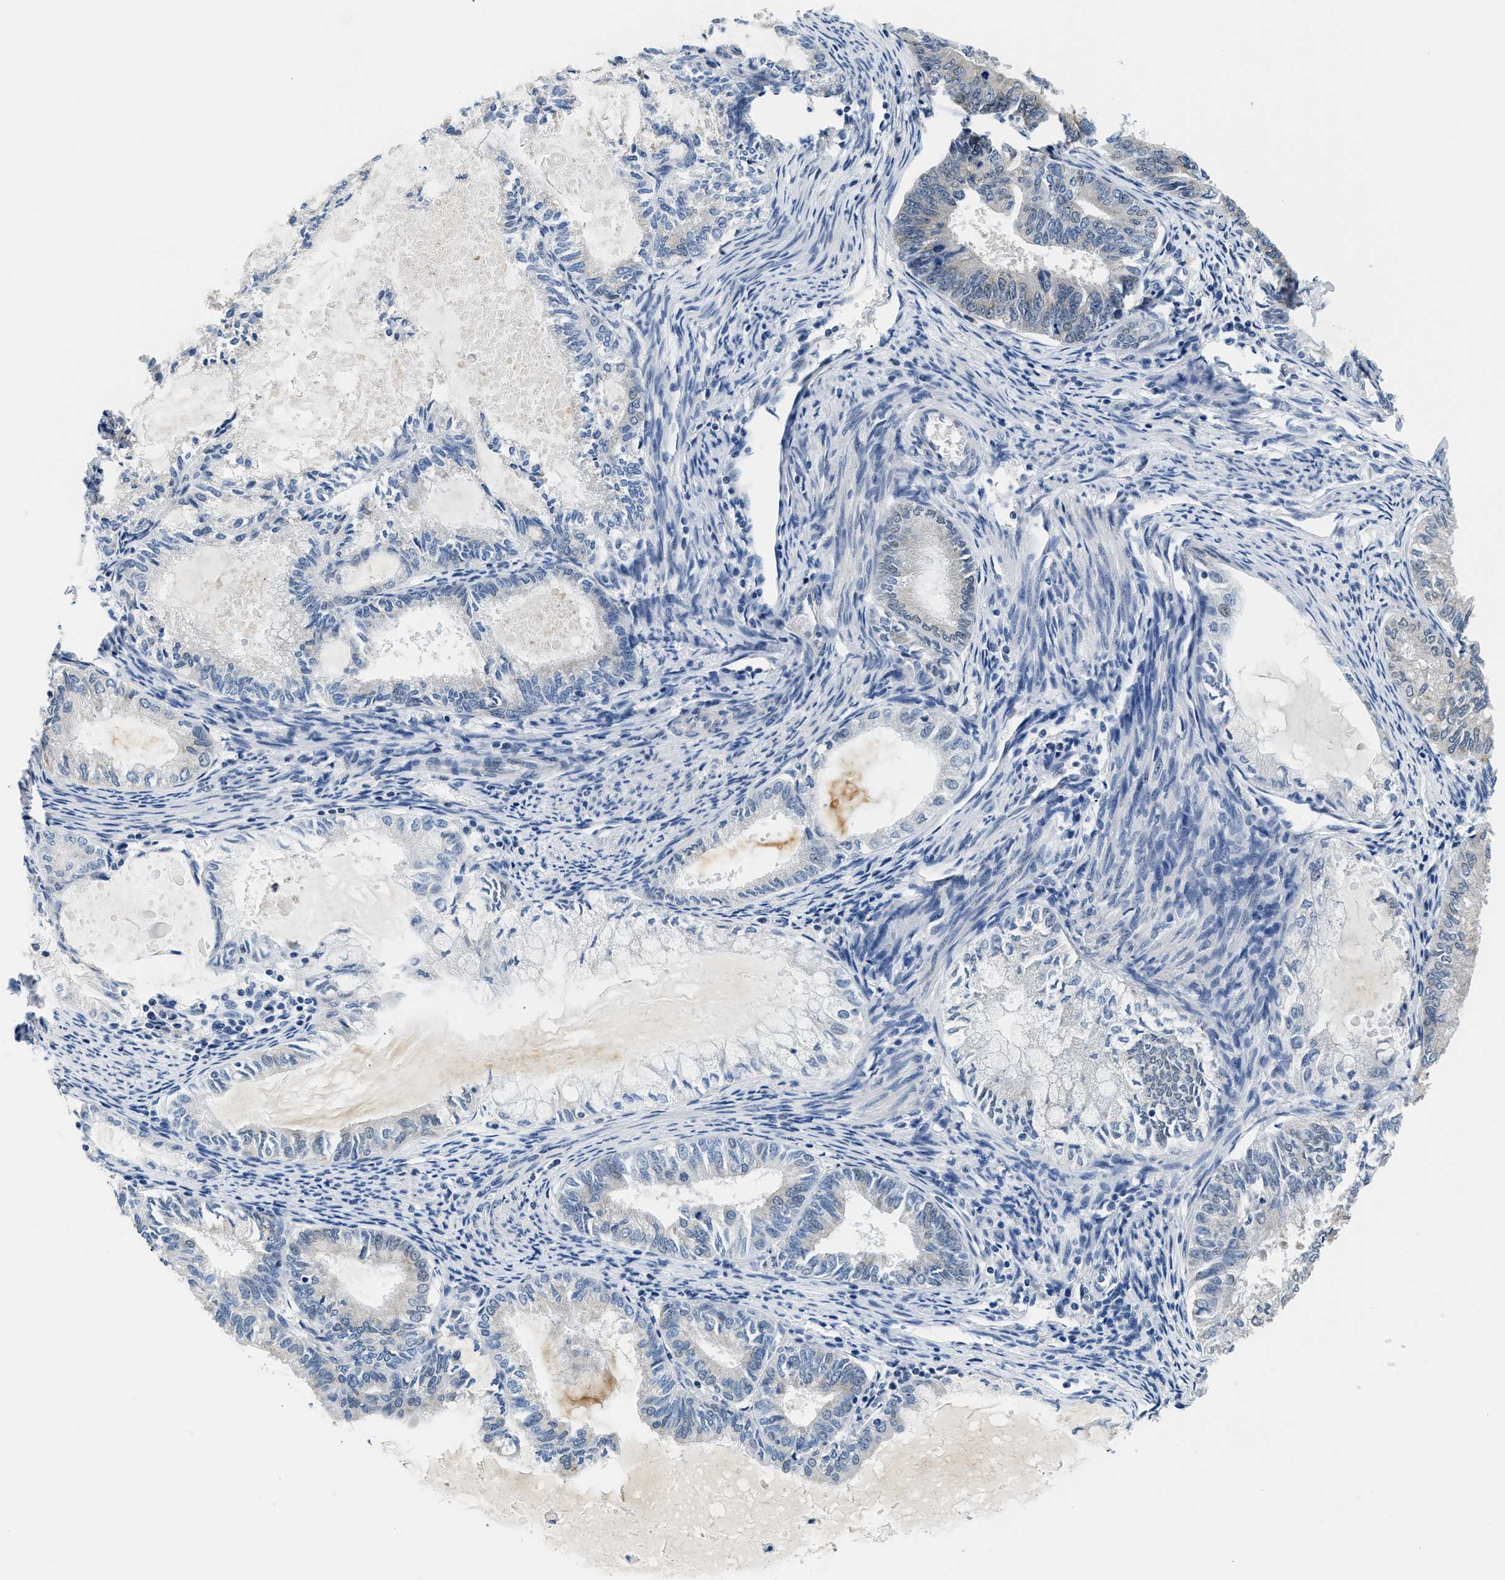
{"staining": {"intensity": "negative", "quantity": "none", "location": "none"}, "tissue": "endometrial cancer", "cell_type": "Tumor cells", "image_type": "cancer", "snomed": [{"axis": "morphology", "description": "Adenocarcinoma, NOS"}, {"axis": "topography", "description": "Endometrium"}], "caption": "This is an immunohistochemistry (IHC) micrograph of endometrial adenocarcinoma. There is no staining in tumor cells.", "gene": "SMAD4", "patient": {"sex": "female", "age": 86}}